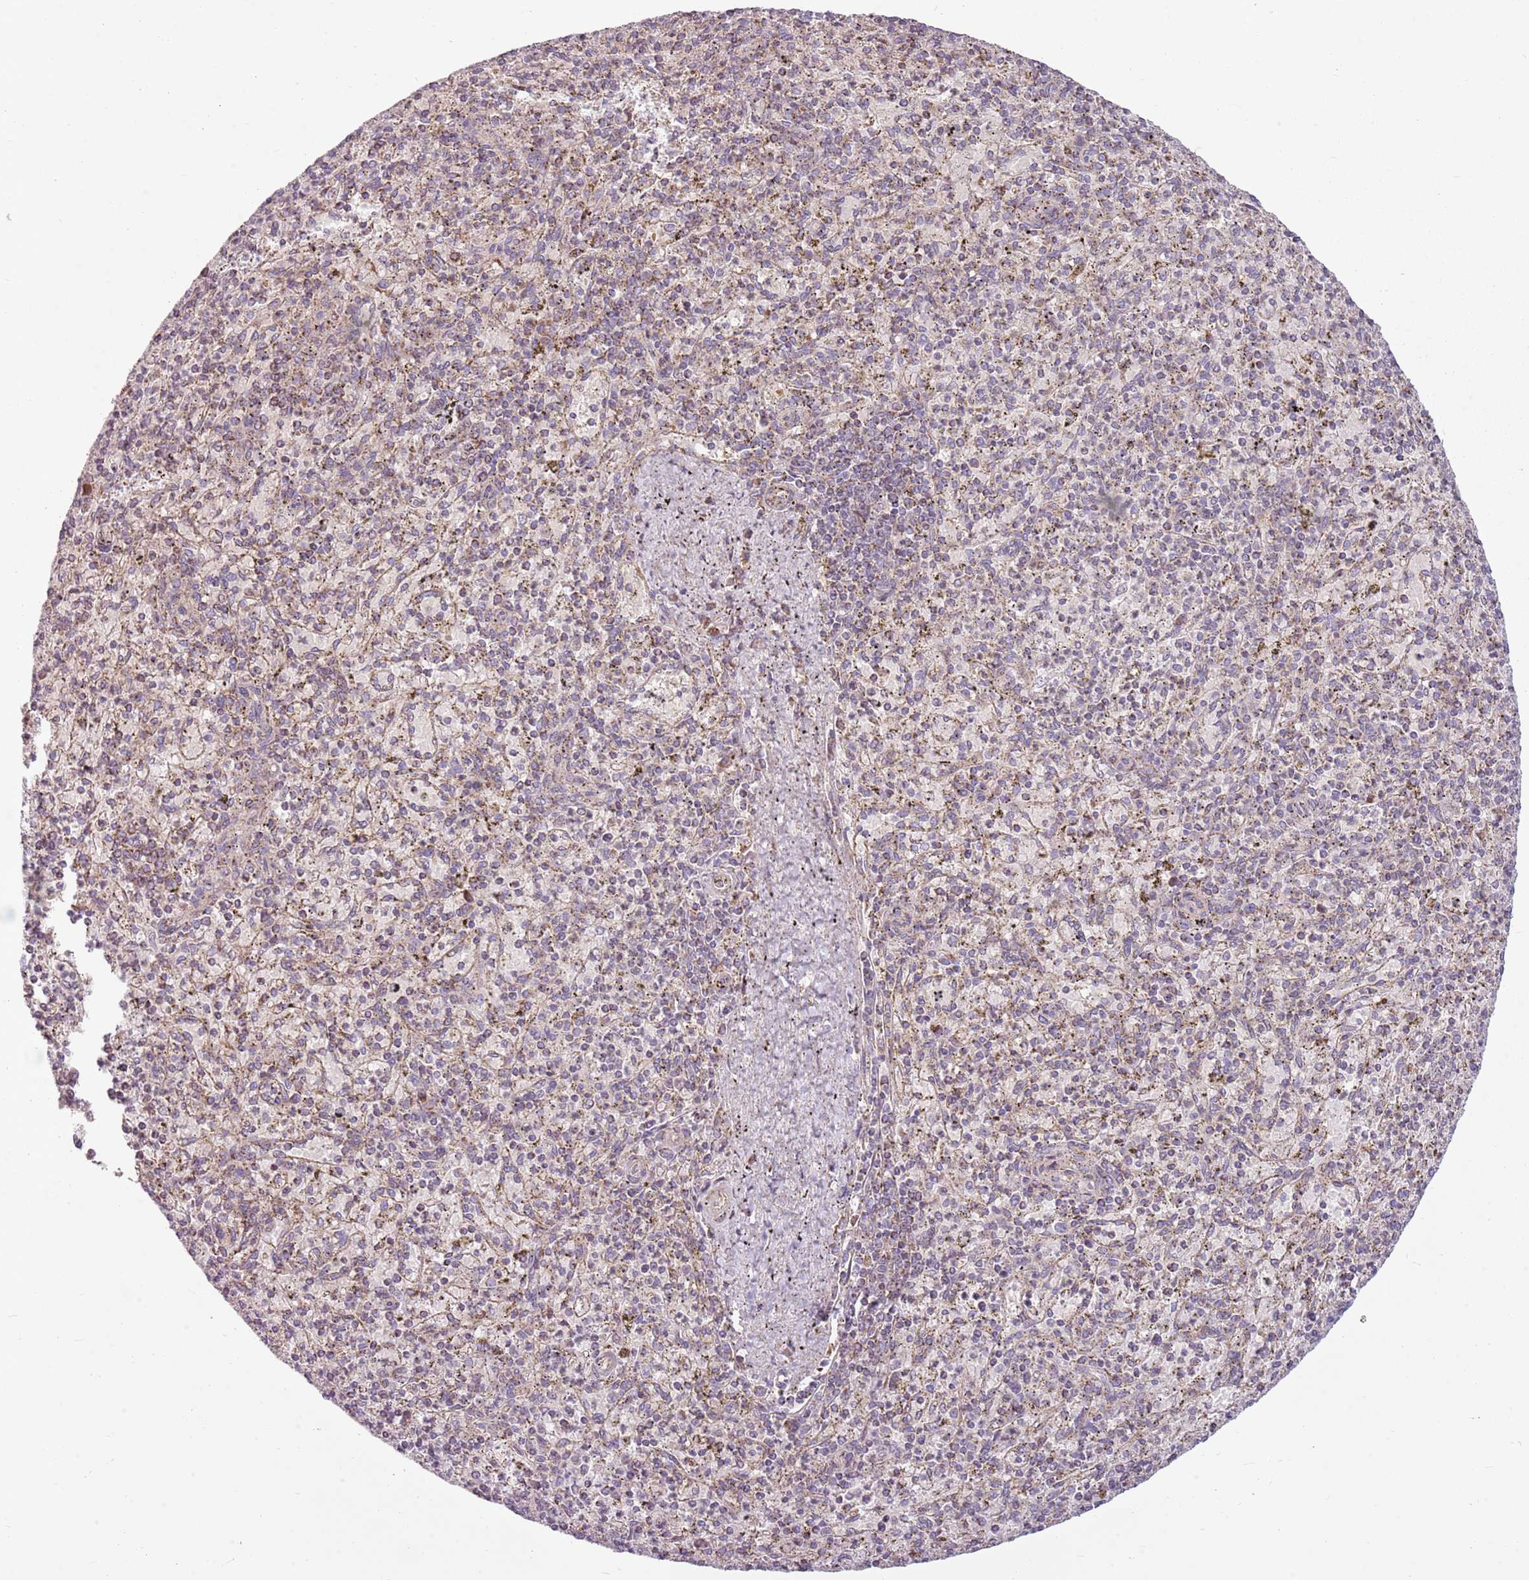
{"staining": {"intensity": "weak", "quantity": "<25%", "location": "cytoplasmic/membranous"}, "tissue": "spleen", "cell_type": "Cells in red pulp", "image_type": "normal", "snomed": [{"axis": "morphology", "description": "Normal tissue, NOS"}, {"axis": "topography", "description": "Spleen"}], "caption": "The photomicrograph reveals no significant positivity in cells in red pulp of spleen. (Stains: DAB immunohistochemistry (IHC) with hematoxylin counter stain, Microscopy: brightfield microscopy at high magnification).", "gene": "ZNF530", "patient": {"sex": "male", "age": 72}}